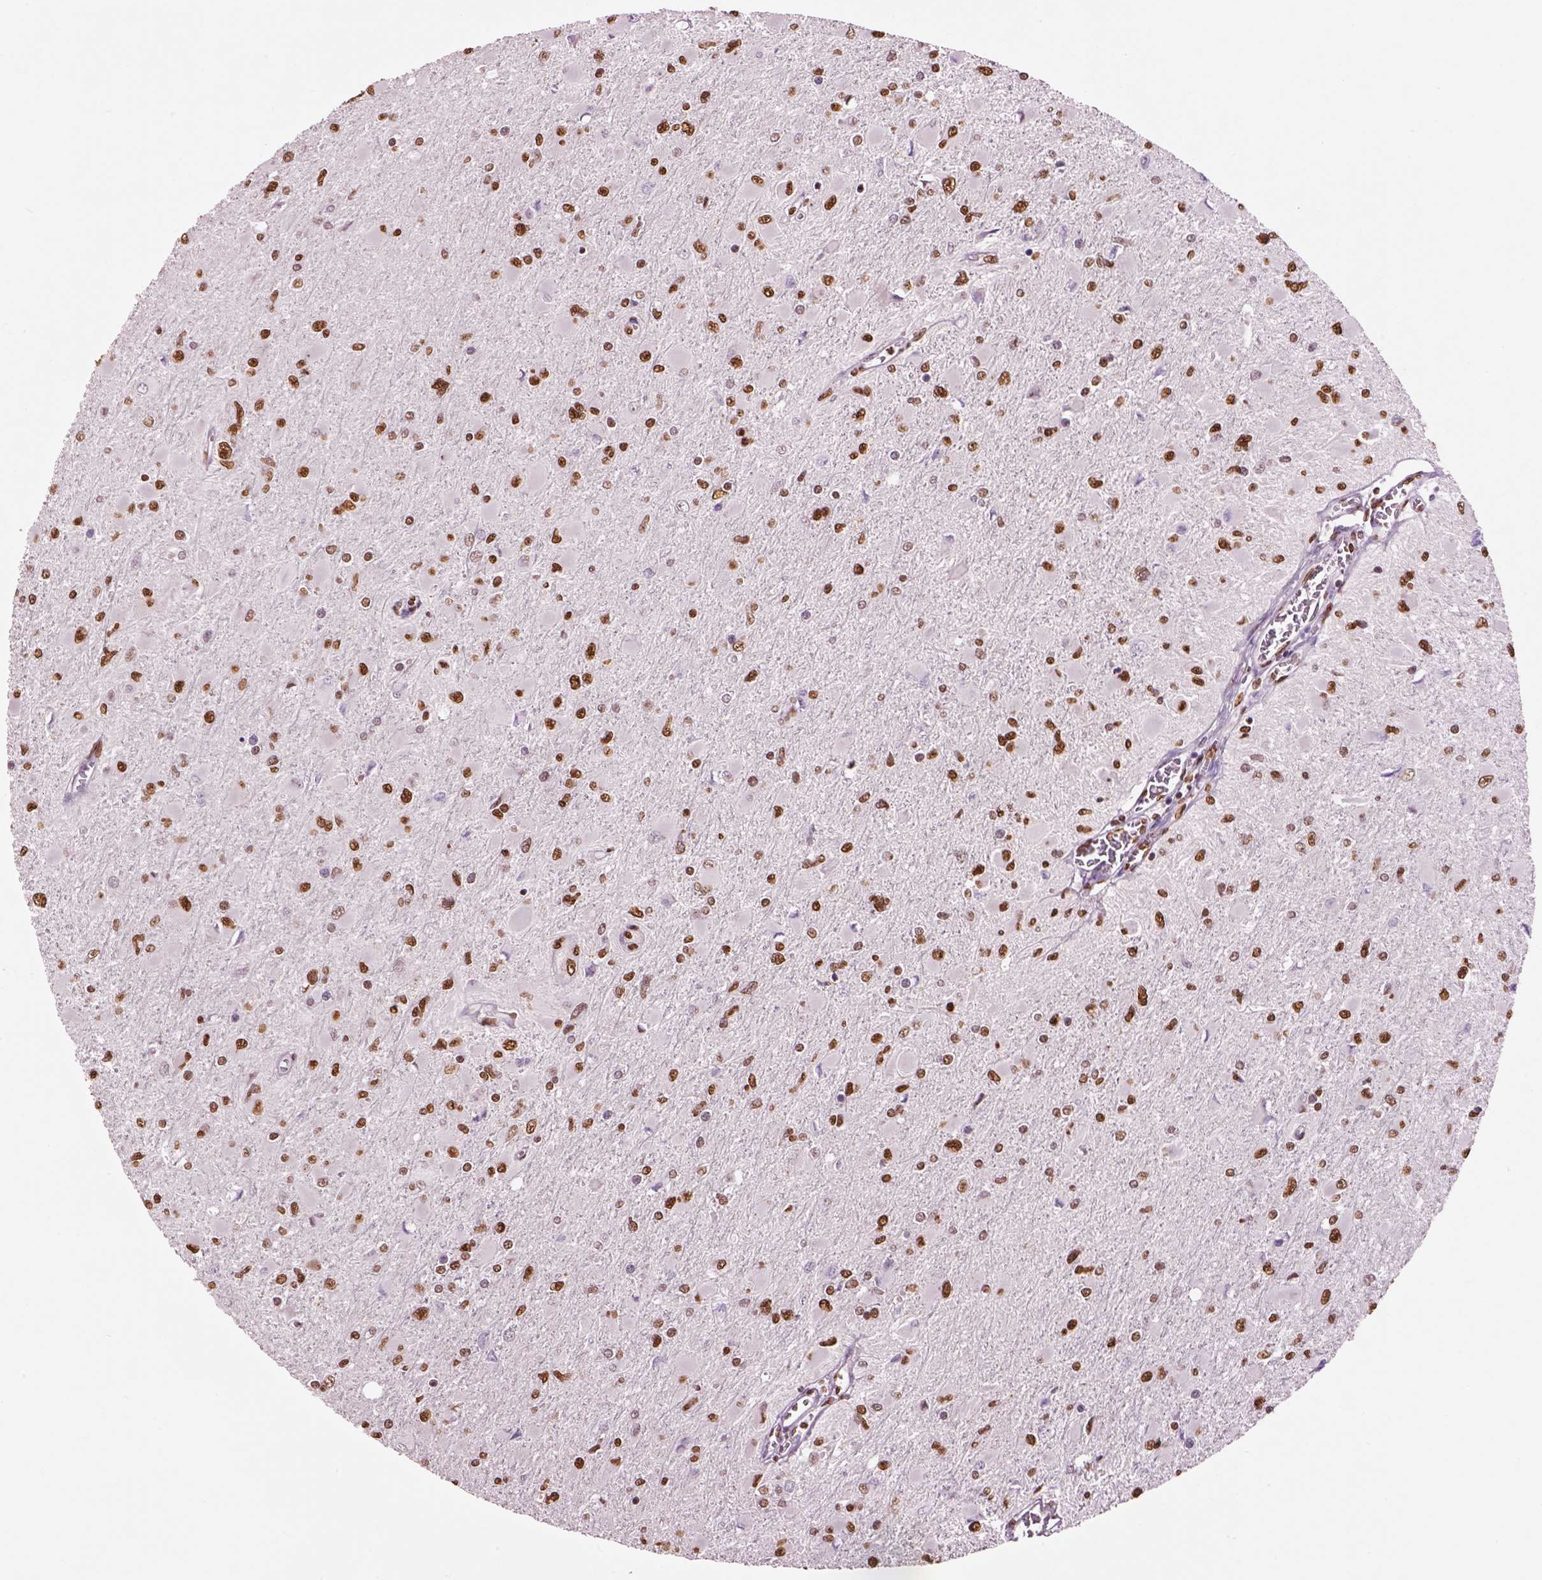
{"staining": {"intensity": "strong", "quantity": ">75%", "location": "nuclear"}, "tissue": "glioma", "cell_type": "Tumor cells", "image_type": "cancer", "snomed": [{"axis": "morphology", "description": "Glioma, malignant, High grade"}, {"axis": "topography", "description": "Cerebral cortex"}], "caption": "This micrograph displays immunohistochemistry (IHC) staining of human glioma, with high strong nuclear positivity in approximately >75% of tumor cells.", "gene": "DDX3X", "patient": {"sex": "female", "age": 36}}